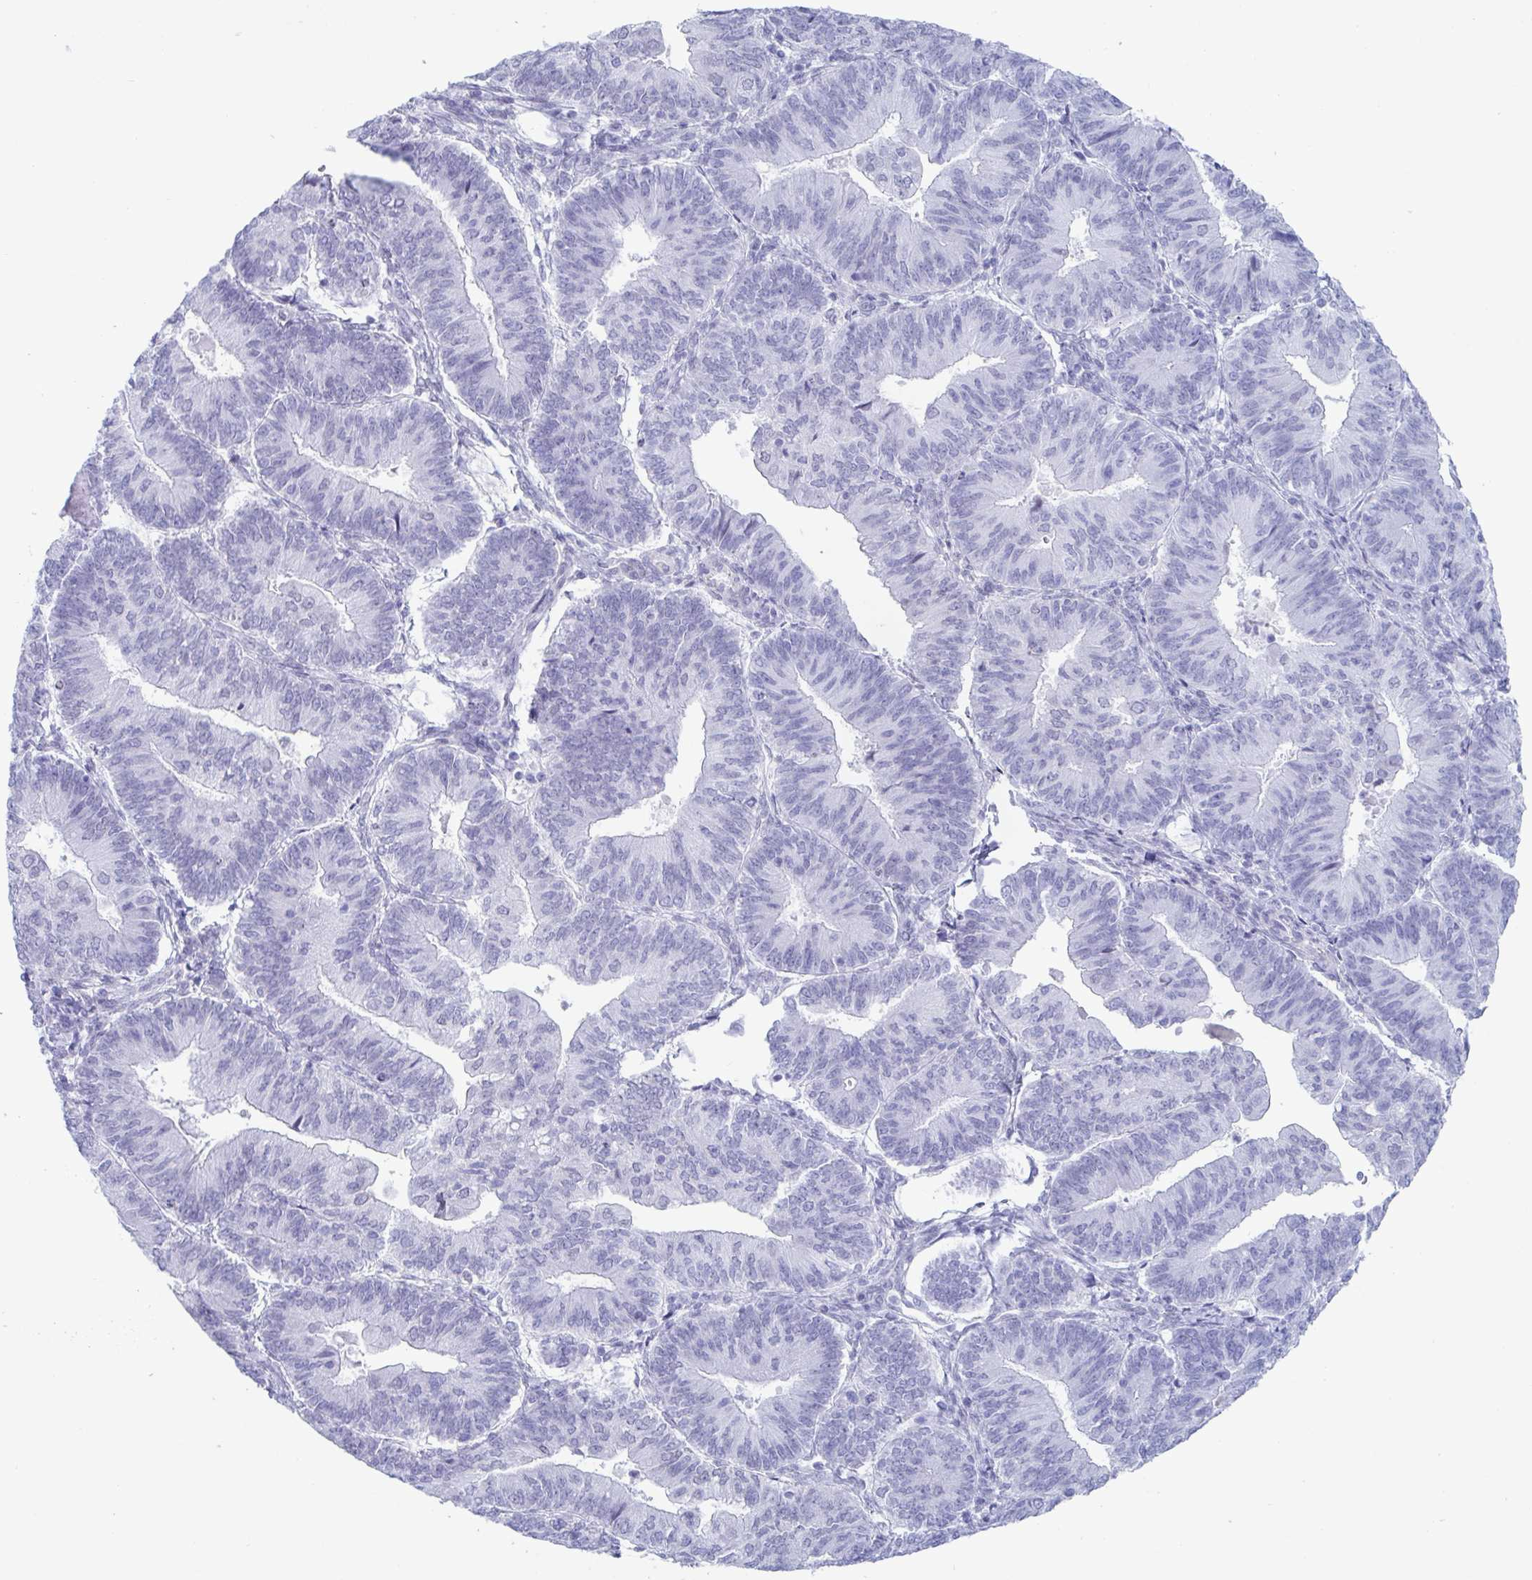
{"staining": {"intensity": "negative", "quantity": "none", "location": "none"}, "tissue": "endometrial cancer", "cell_type": "Tumor cells", "image_type": "cancer", "snomed": [{"axis": "morphology", "description": "Adenocarcinoma, NOS"}, {"axis": "topography", "description": "Endometrium"}], "caption": "Tumor cells are negative for protein expression in human adenocarcinoma (endometrial).", "gene": "CDX4", "patient": {"sex": "female", "age": 65}}